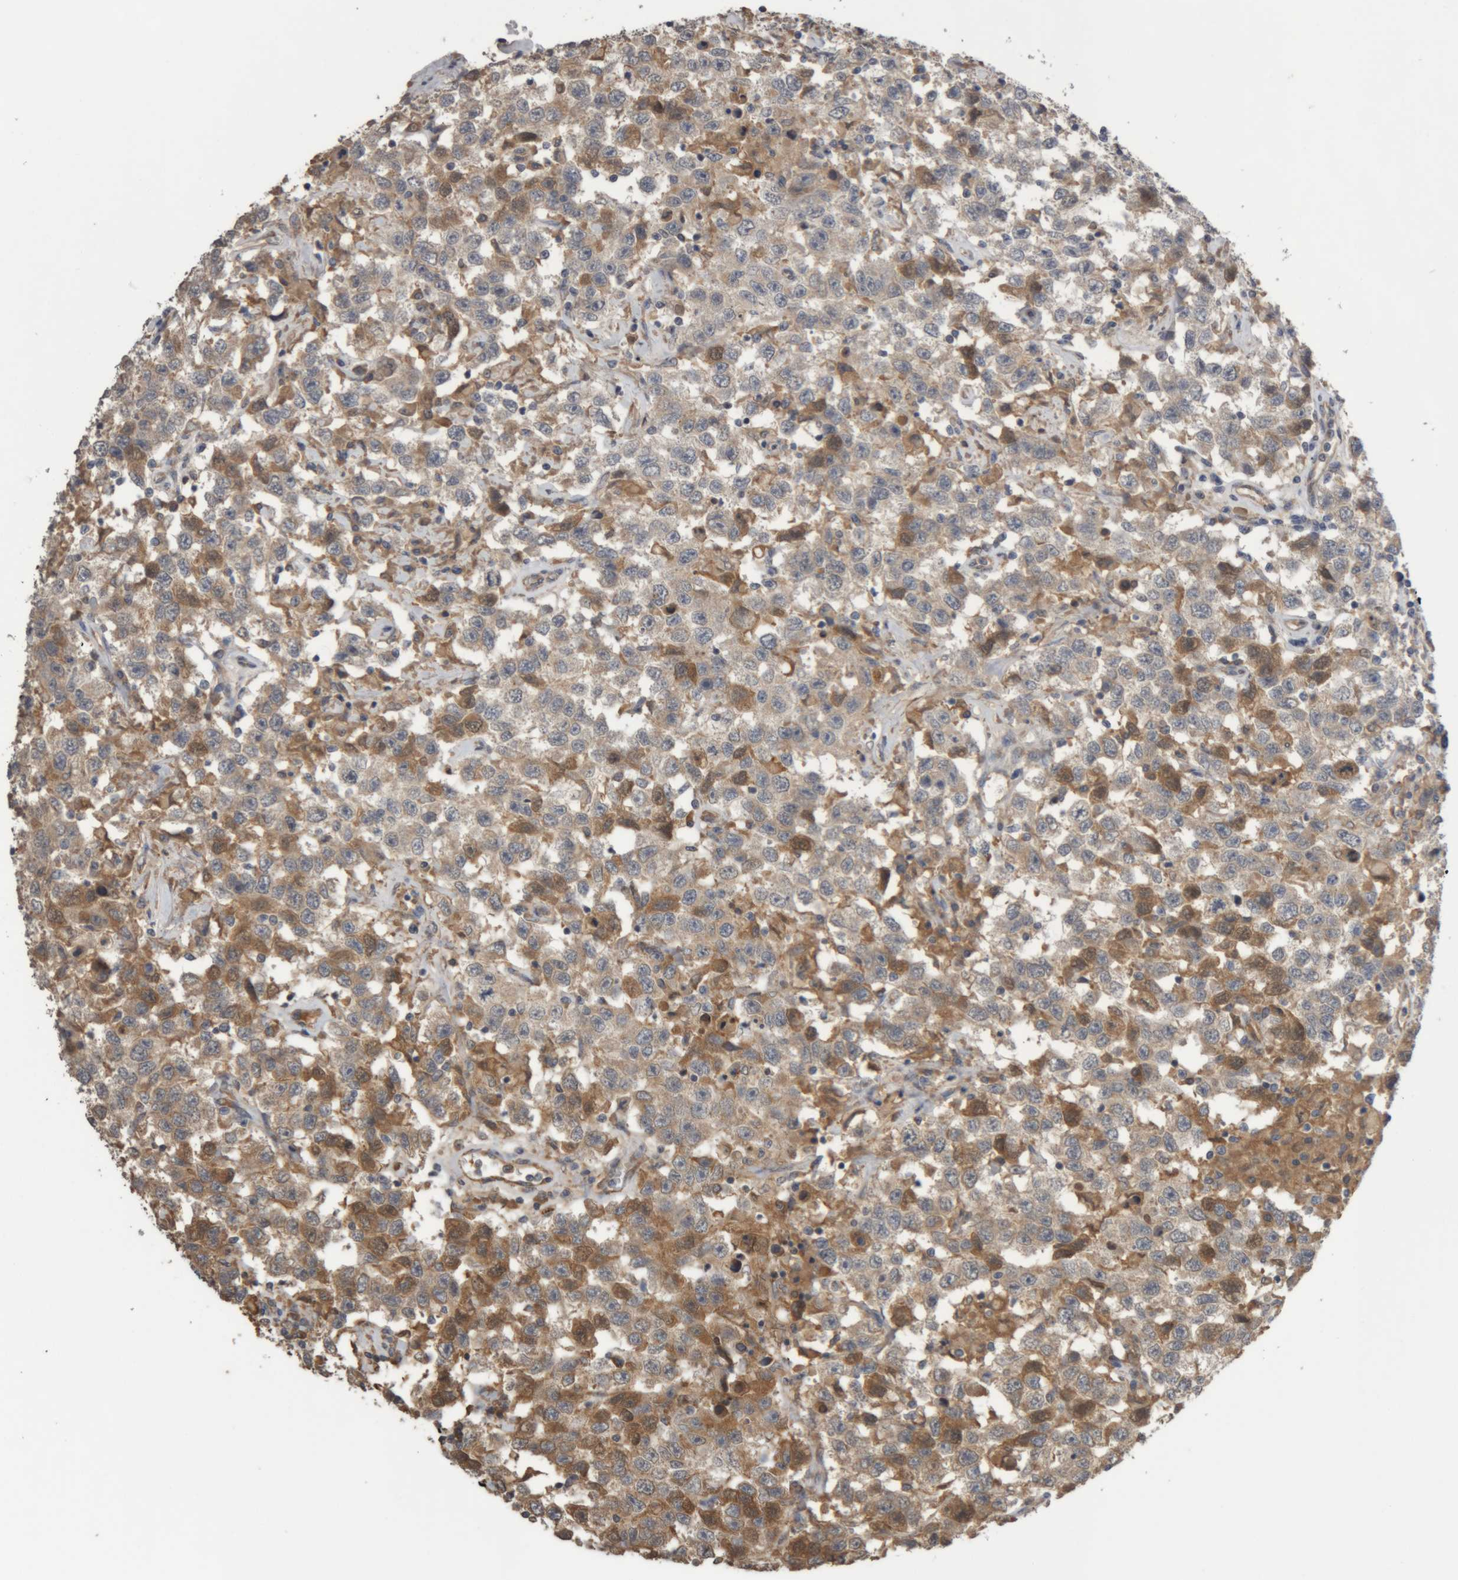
{"staining": {"intensity": "moderate", "quantity": "25%-75%", "location": "cytoplasmic/membranous"}, "tissue": "testis cancer", "cell_type": "Tumor cells", "image_type": "cancer", "snomed": [{"axis": "morphology", "description": "Seminoma, NOS"}, {"axis": "topography", "description": "Testis"}], "caption": "Immunohistochemical staining of human seminoma (testis) displays medium levels of moderate cytoplasmic/membranous protein expression in approximately 25%-75% of tumor cells.", "gene": "TMED7", "patient": {"sex": "male", "age": 41}}